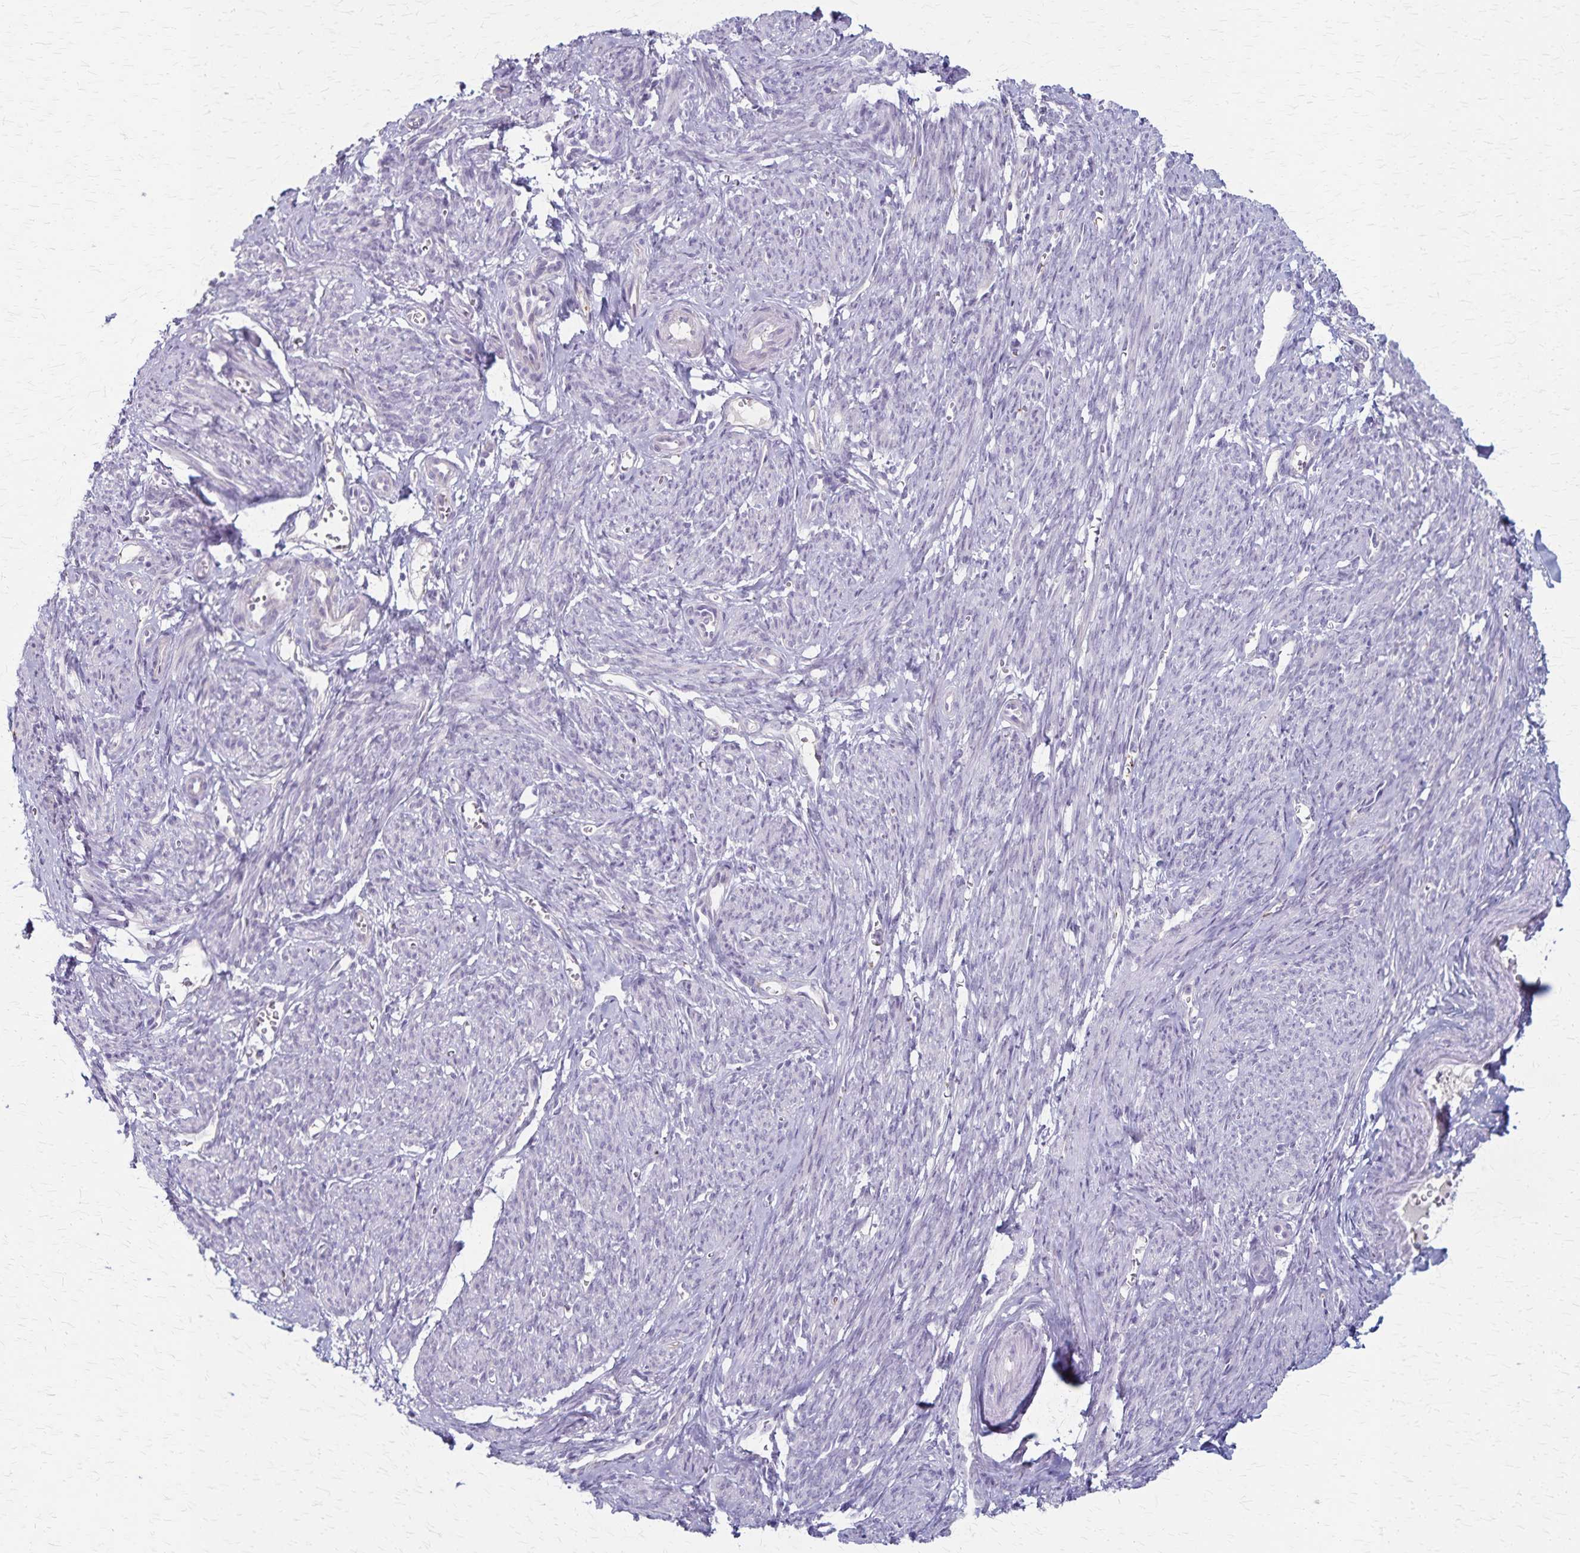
{"staining": {"intensity": "negative", "quantity": "none", "location": "none"}, "tissue": "smooth muscle", "cell_type": "Smooth muscle cells", "image_type": "normal", "snomed": [{"axis": "morphology", "description": "Normal tissue, NOS"}, {"axis": "topography", "description": "Smooth muscle"}], "caption": "A high-resolution image shows immunohistochemistry (IHC) staining of benign smooth muscle, which shows no significant staining in smooth muscle cells. (Immunohistochemistry (ihc), brightfield microscopy, high magnification).", "gene": "RASL10B", "patient": {"sex": "female", "age": 65}}